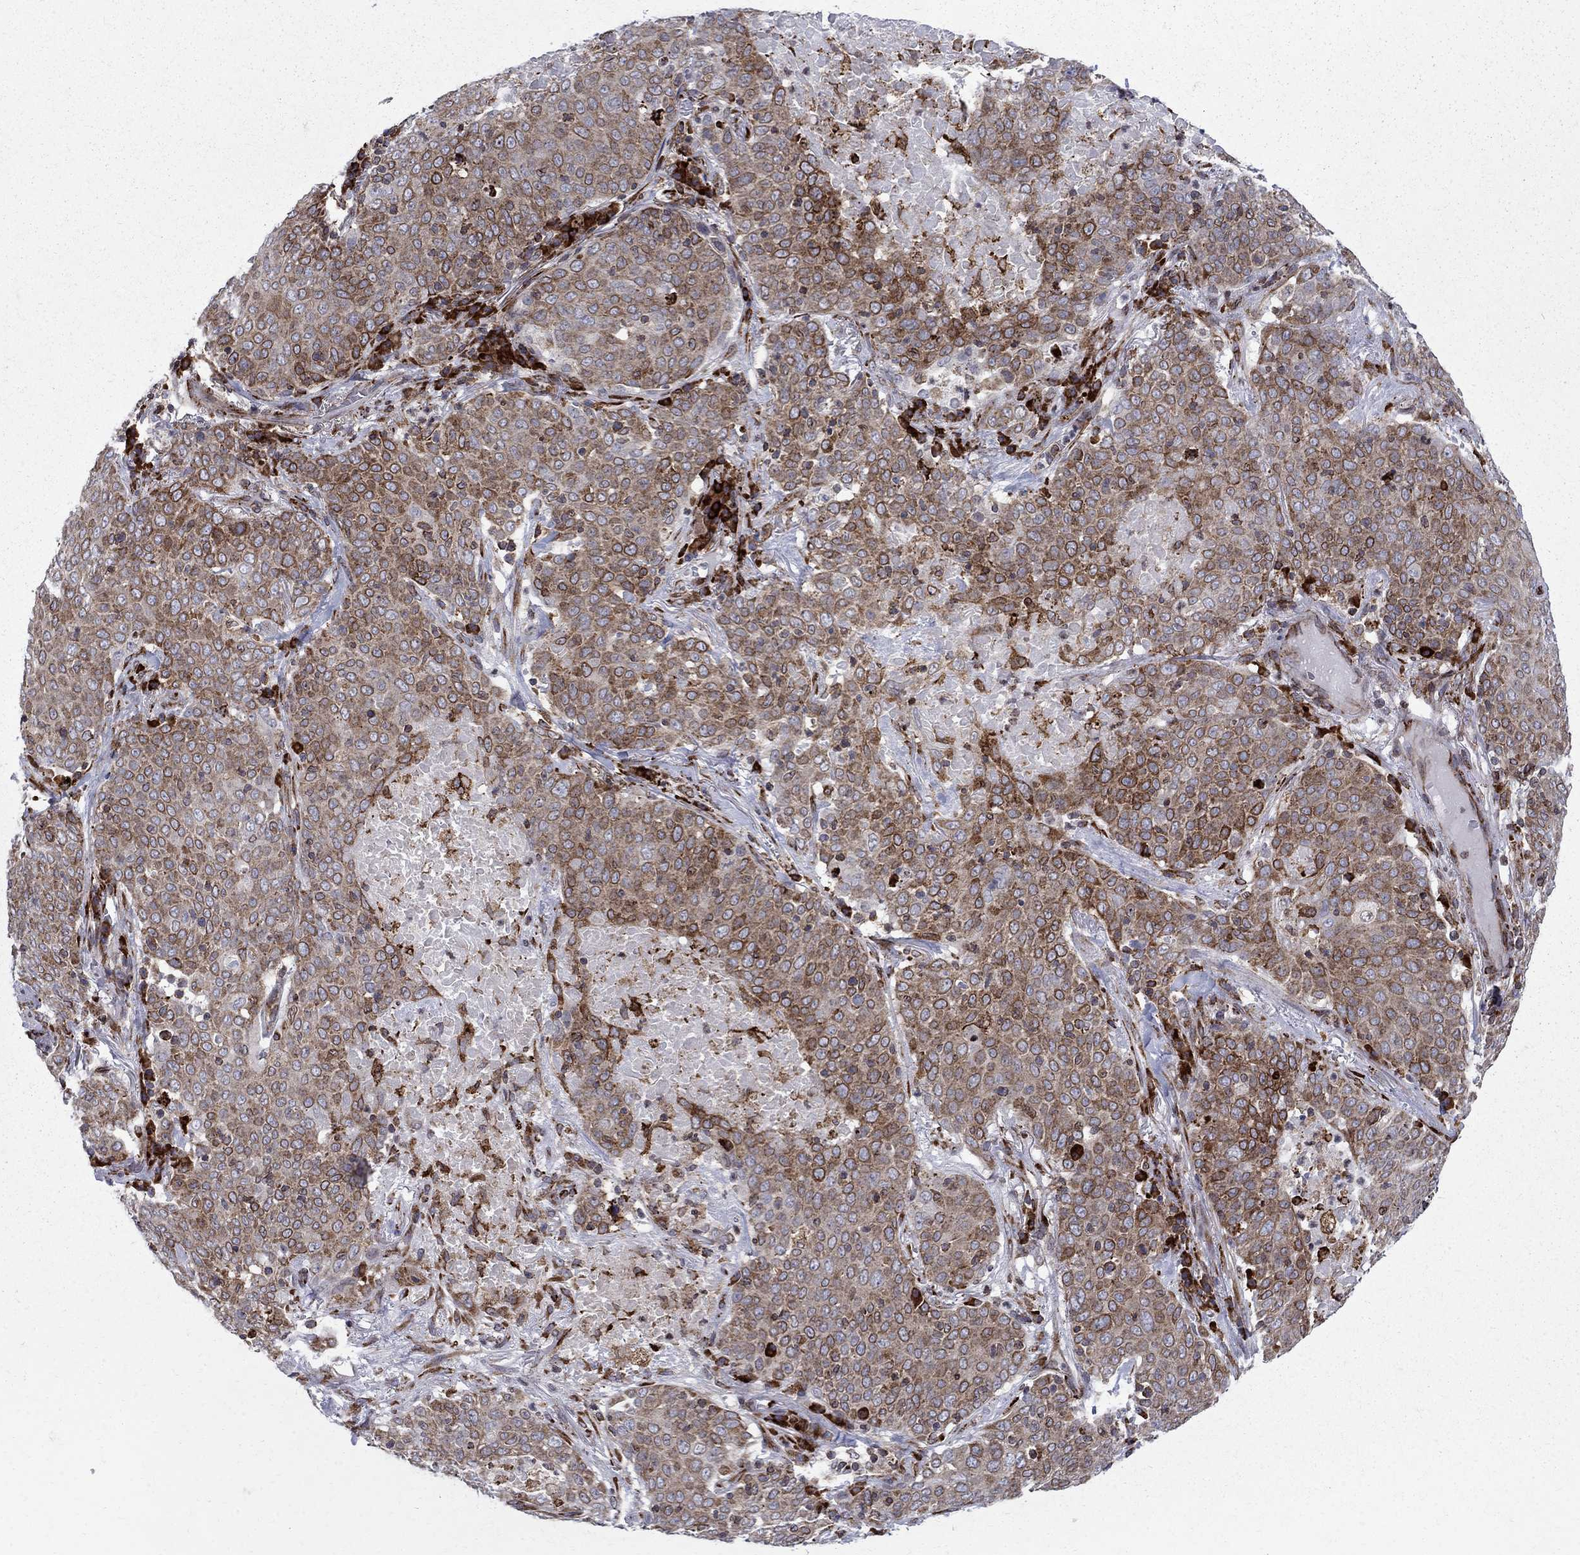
{"staining": {"intensity": "strong", "quantity": "25%-75%", "location": "cytoplasmic/membranous,nuclear"}, "tissue": "lung cancer", "cell_type": "Tumor cells", "image_type": "cancer", "snomed": [{"axis": "morphology", "description": "Squamous cell carcinoma, NOS"}, {"axis": "topography", "description": "Lung"}], "caption": "Human lung squamous cell carcinoma stained for a protein (brown) exhibits strong cytoplasmic/membranous and nuclear positive staining in about 25%-75% of tumor cells.", "gene": "CAB39L", "patient": {"sex": "male", "age": 82}}